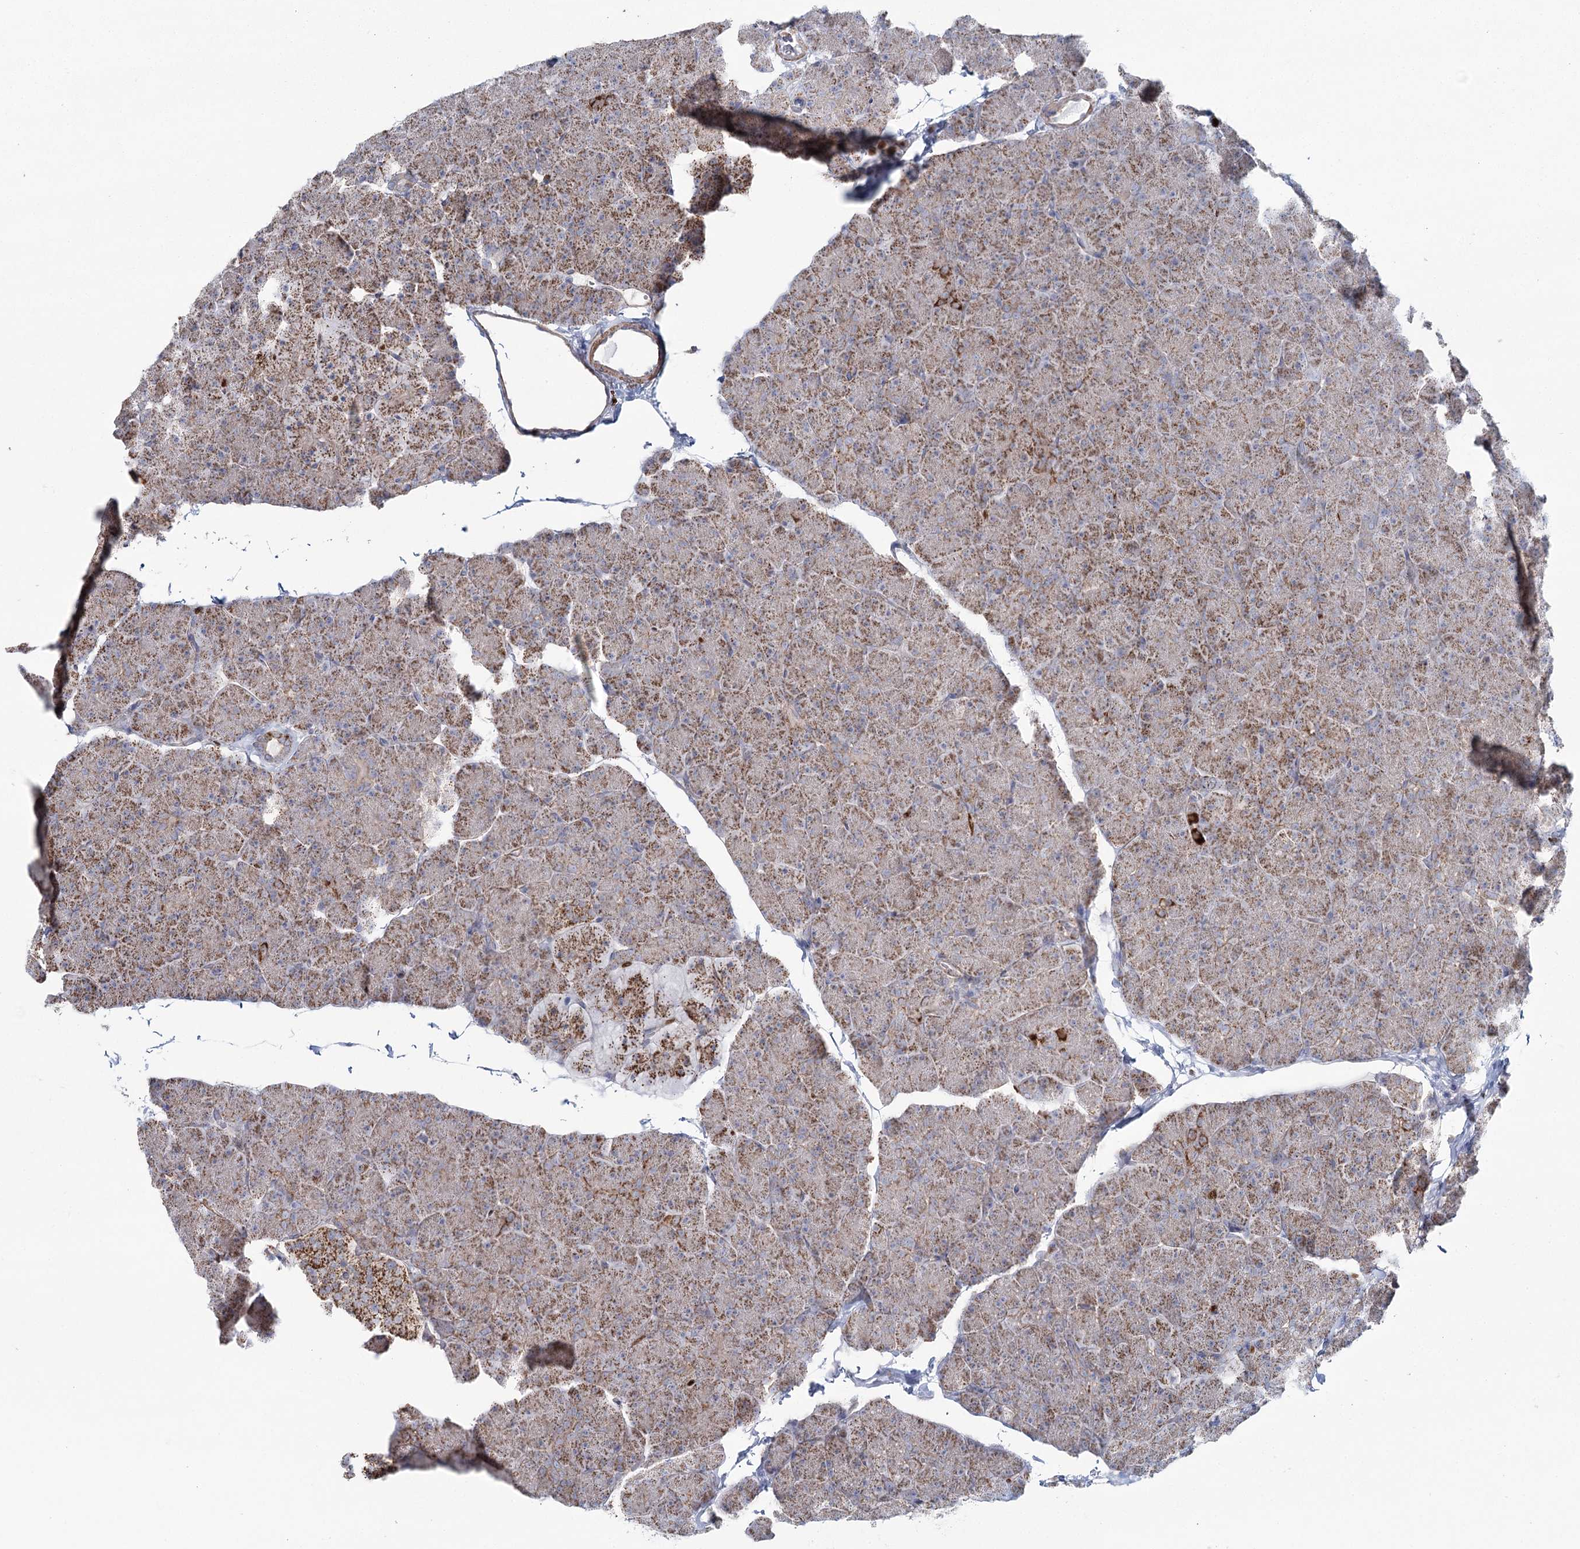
{"staining": {"intensity": "moderate", "quantity": ">75%", "location": "cytoplasmic/membranous"}, "tissue": "pancreas", "cell_type": "Exocrine glandular cells", "image_type": "normal", "snomed": [{"axis": "morphology", "description": "Normal tissue, NOS"}, {"axis": "topography", "description": "Pancreas"}], "caption": "This histopathology image displays benign pancreas stained with immunohistochemistry (IHC) to label a protein in brown. The cytoplasmic/membranous of exocrine glandular cells show moderate positivity for the protein. Nuclei are counter-stained blue.", "gene": "PDHX", "patient": {"sex": "male", "age": 36}}